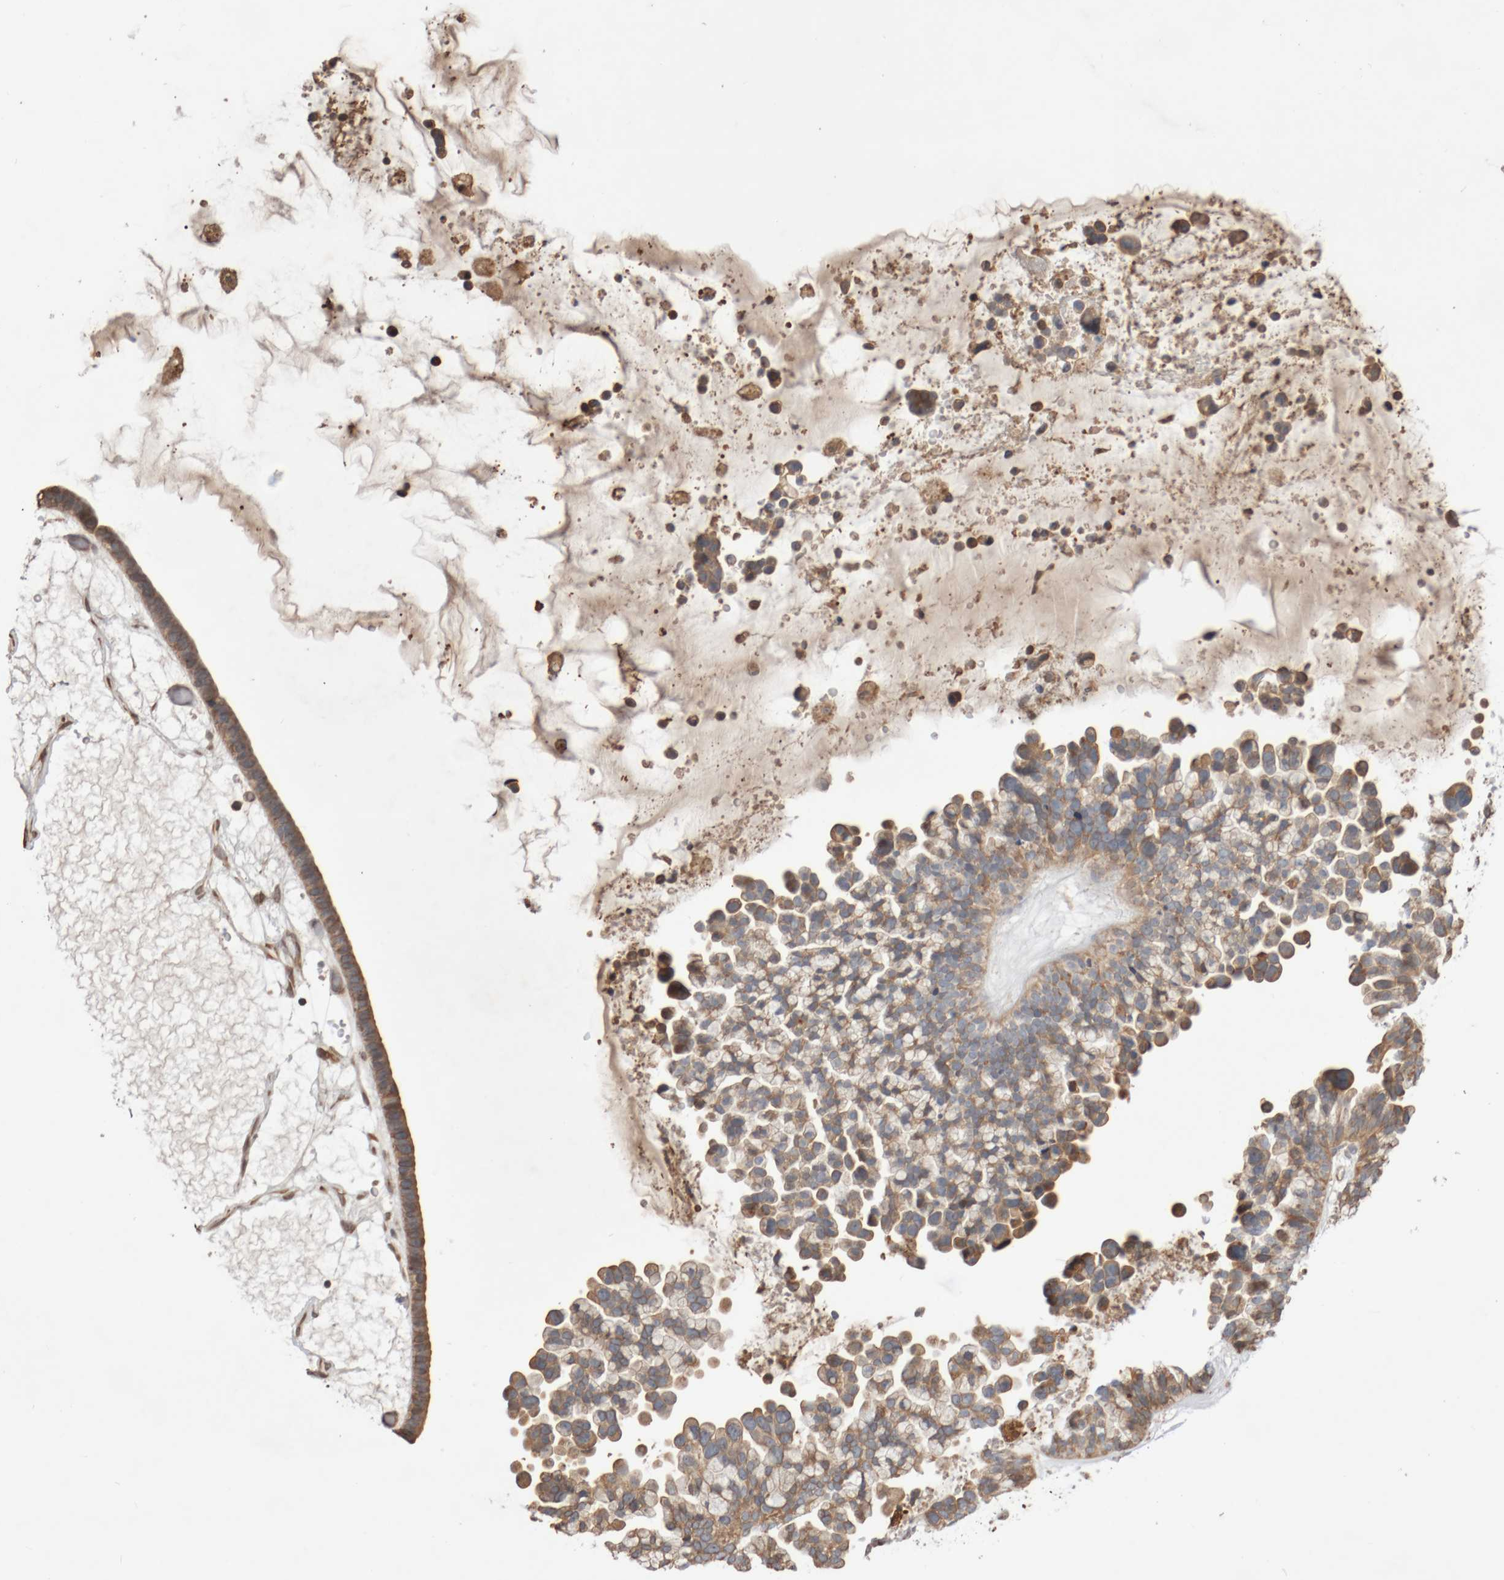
{"staining": {"intensity": "moderate", "quantity": ">75%", "location": "cytoplasmic/membranous"}, "tissue": "ovarian cancer", "cell_type": "Tumor cells", "image_type": "cancer", "snomed": [{"axis": "morphology", "description": "Cystadenocarcinoma, serous, NOS"}, {"axis": "topography", "description": "Ovary"}], "caption": "Brown immunohistochemical staining in human ovarian cancer (serous cystadenocarcinoma) displays moderate cytoplasmic/membranous staining in approximately >75% of tumor cells.", "gene": "DPH7", "patient": {"sex": "female", "age": 56}}